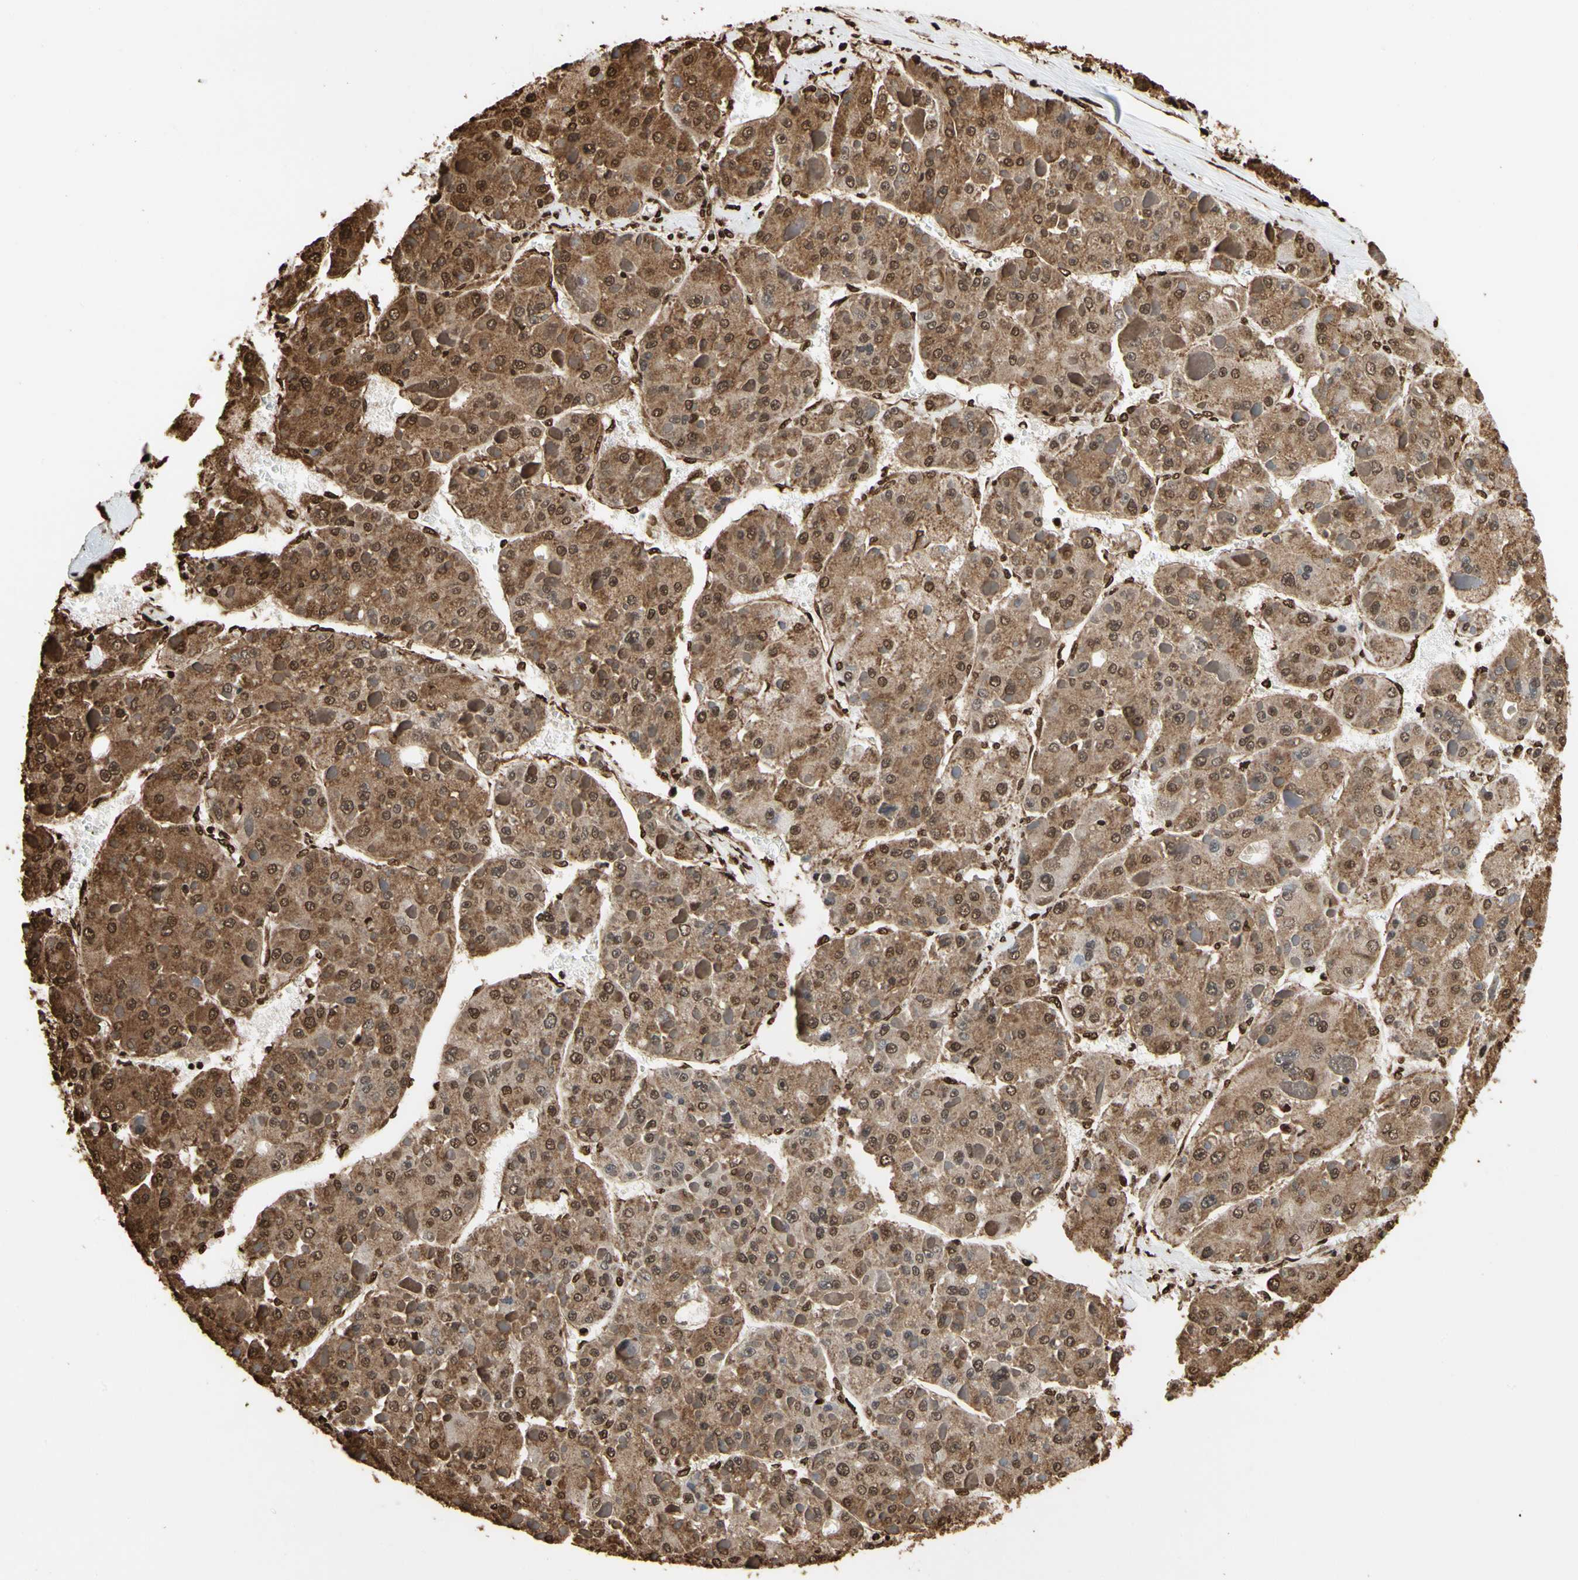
{"staining": {"intensity": "moderate", "quantity": ">75%", "location": "cytoplasmic/membranous,nuclear"}, "tissue": "liver cancer", "cell_type": "Tumor cells", "image_type": "cancer", "snomed": [{"axis": "morphology", "description": "Carcinoma, Hepatocellular, NOS"}, {"axis": "topography", "description": "Liver"}], "caption": "Hepatocellular carcinoma (liver) stained with IHC shows moderate cytoplasmic/membranous and nuclear staining in about >75% of tumor cells.", "gene": "HNRNPK", "patient": {"sex": "female", "age": 73}}